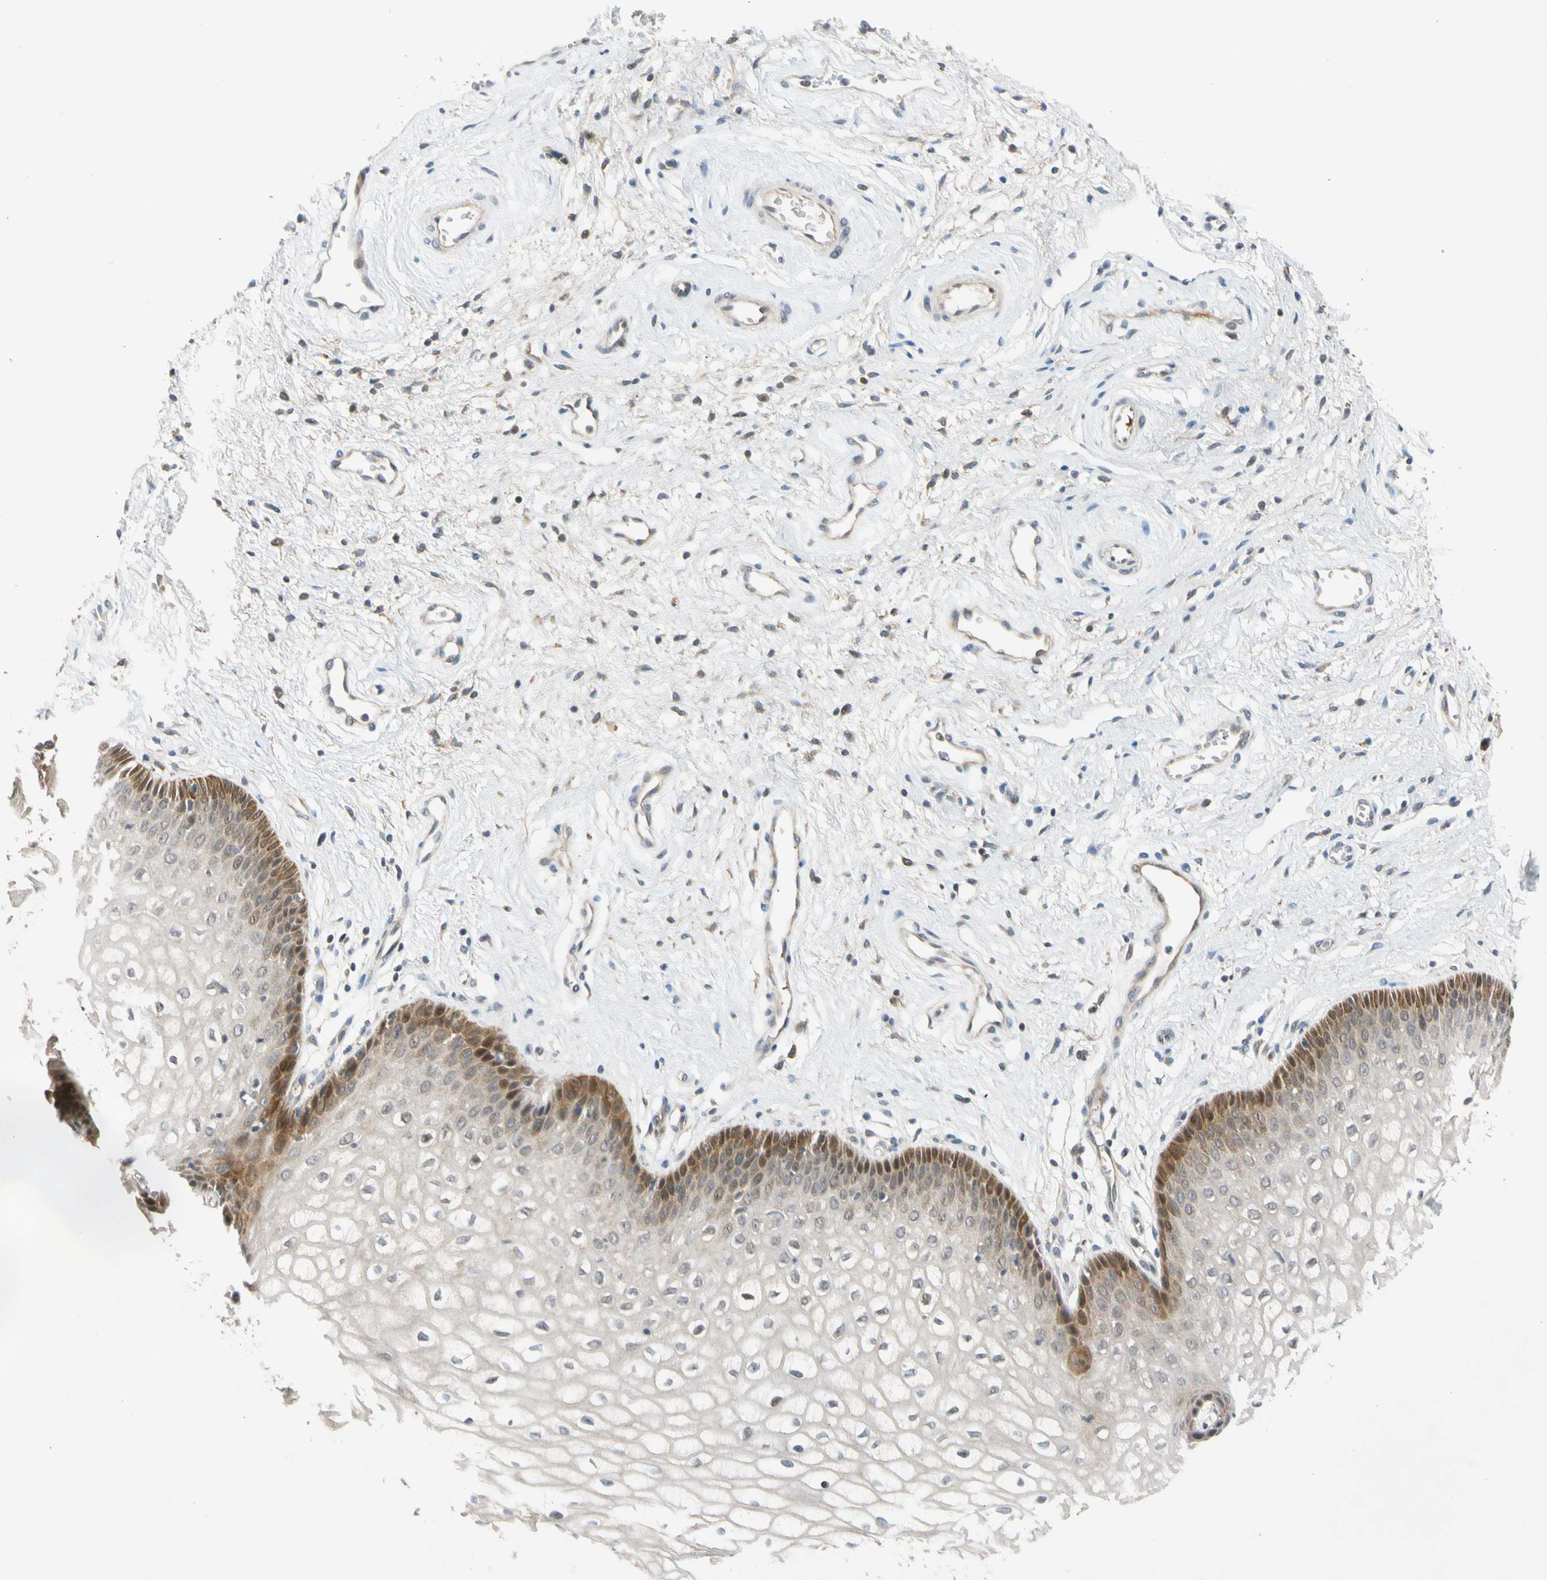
{"staining": {"intensity": "strong", "quantity": "<25%", "location": "cytoplasmic/membranous,nuclear"}, "tissue": "vagina", "cell_type": "Squamous epithelial cells", "image_type": "normal", "snomed": [{"axis": "morphology", "description": "Normal tissue, NOS"}, {"axis": "topography", "description": "Vagina"}], "caption": "Protein staining exhibits strong cytoplasmic/membranous,nuclear positivity in about <25% of squamous epithelial cells in unremarkable vagina.", "gene": "CNST", "patient": {"sex": "female", "age": 34}}